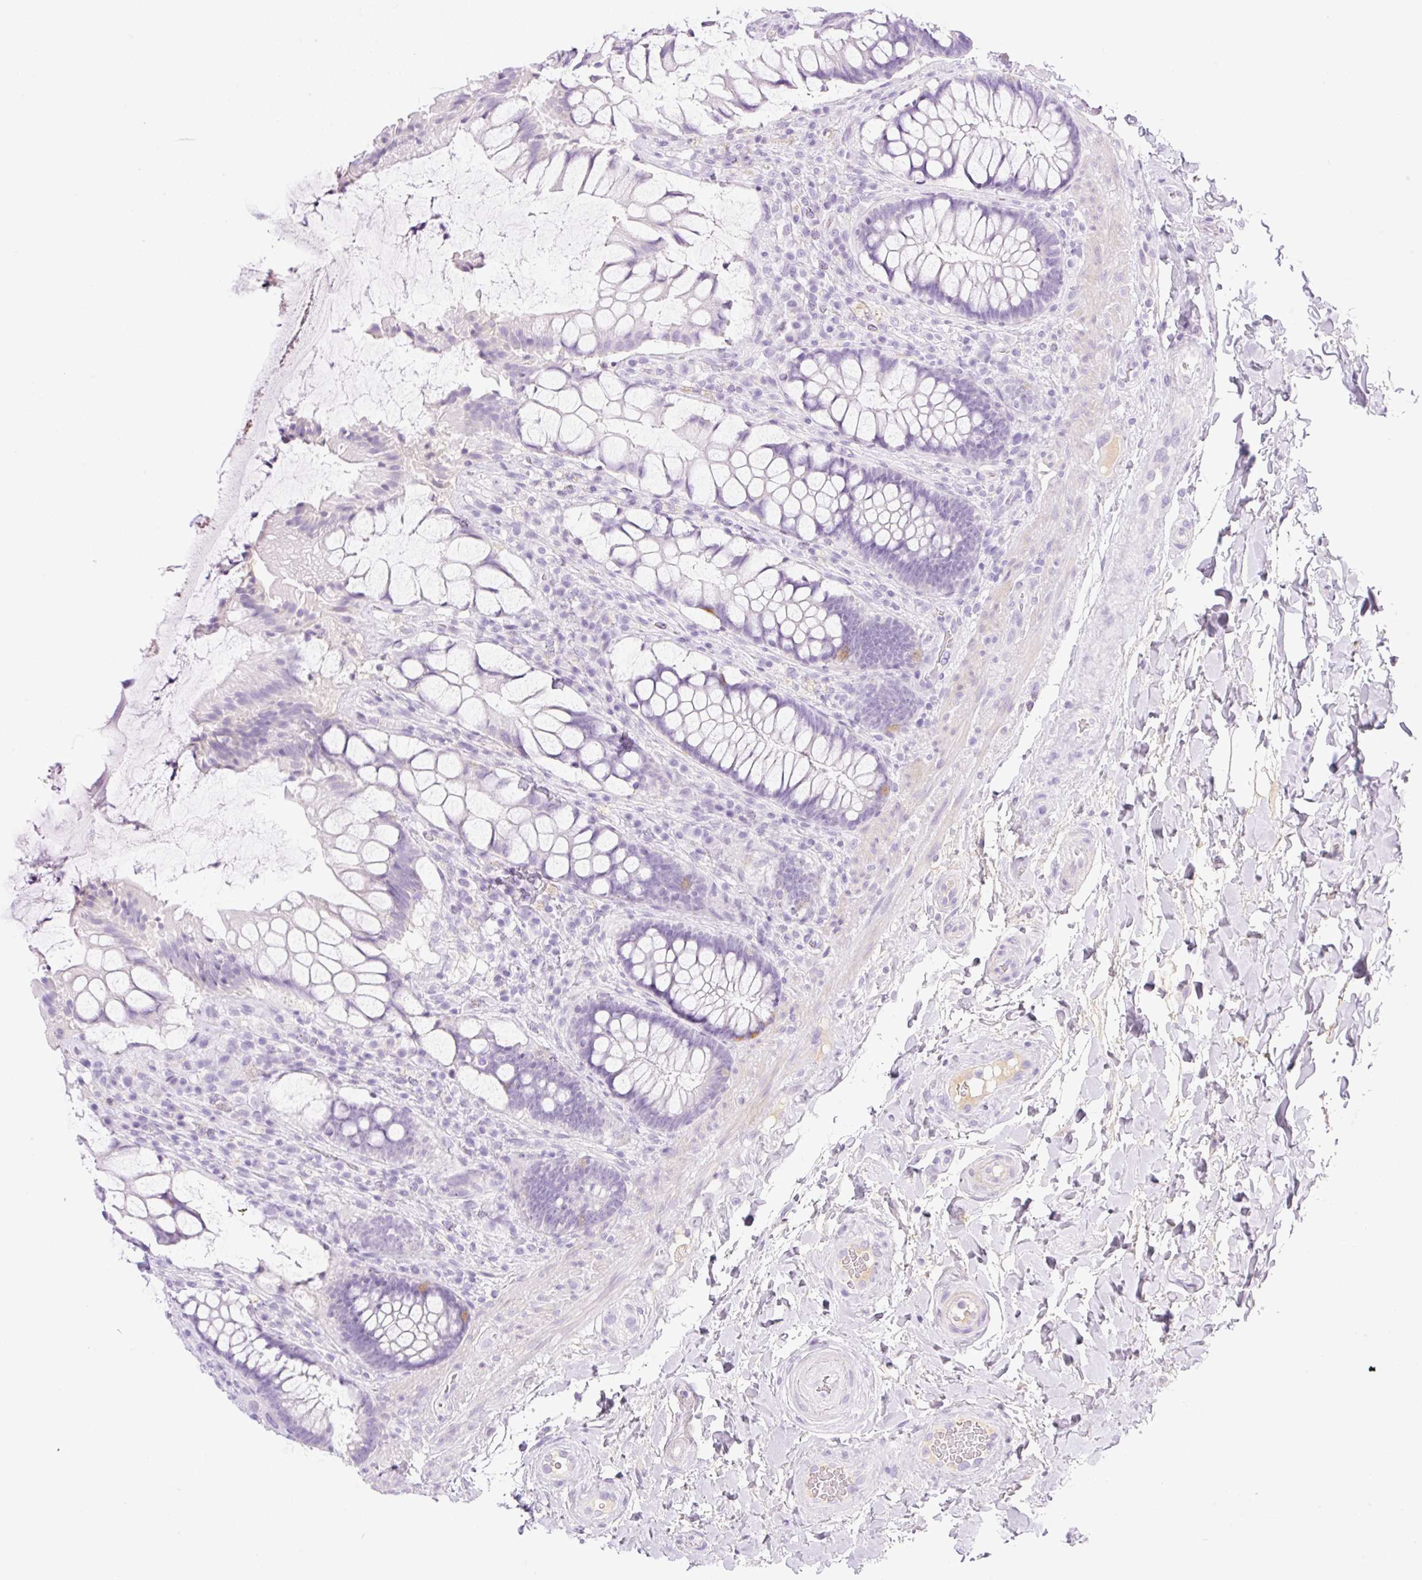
{"staining": {"intensity": "negative", "quantity": "none", "location": "none"}, "tissue": "rectum", "cell_type": "Glandular cells", "image_type": "normal", "snomed": [{"axis": "morphology", "description": "Normal tissue, NOS"}, {"axis": "topography", "description": "Rectum"}], "caption": "DAB immunohistochemical staining of normal rectum shows no significant expression in glandular cells.", "gene": "PALM3", "patient": {"sex": "female", "age": 58}}